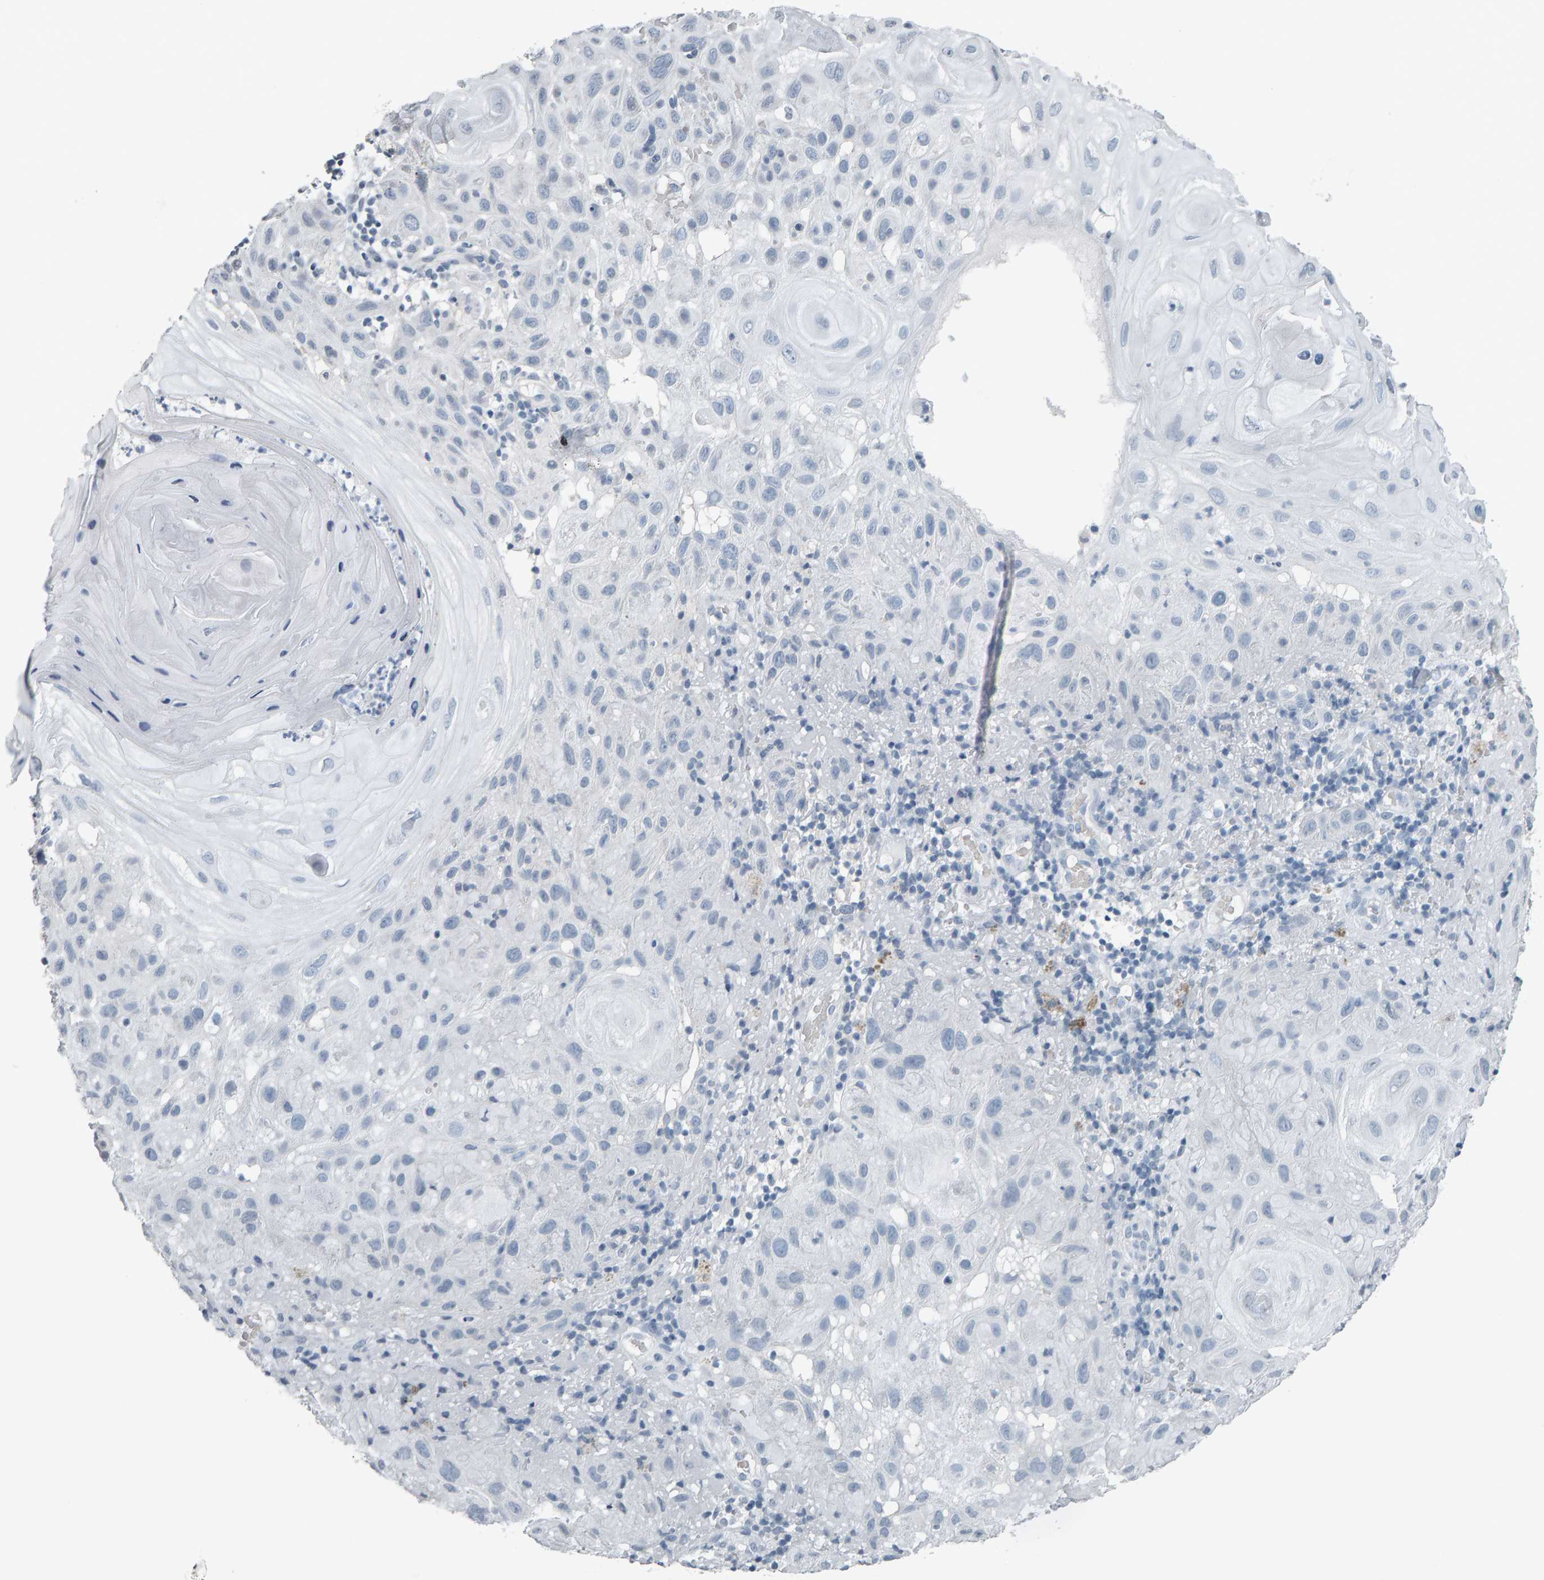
{"staining": {"intensity": "negative", "quantity": "none", "location": "none"}, "tissue": "skin cancer", "cell_type": "Tumor cells", "image_type": "cancer", "snomed": [{"axis": "morphology", "description": "Squamous cell carcinoma, NOS"}, {"axis": "topography", "description": "Skin"}], "caption": "This histopathology image is of squamous cell carcinoma (skin) stained with IHC to label a protein in brown with the nuclei are counter-stained blue. There is no expression in tumor cells.", "gene": "PYY", "patient": {"sex": "female", "age": 96}}